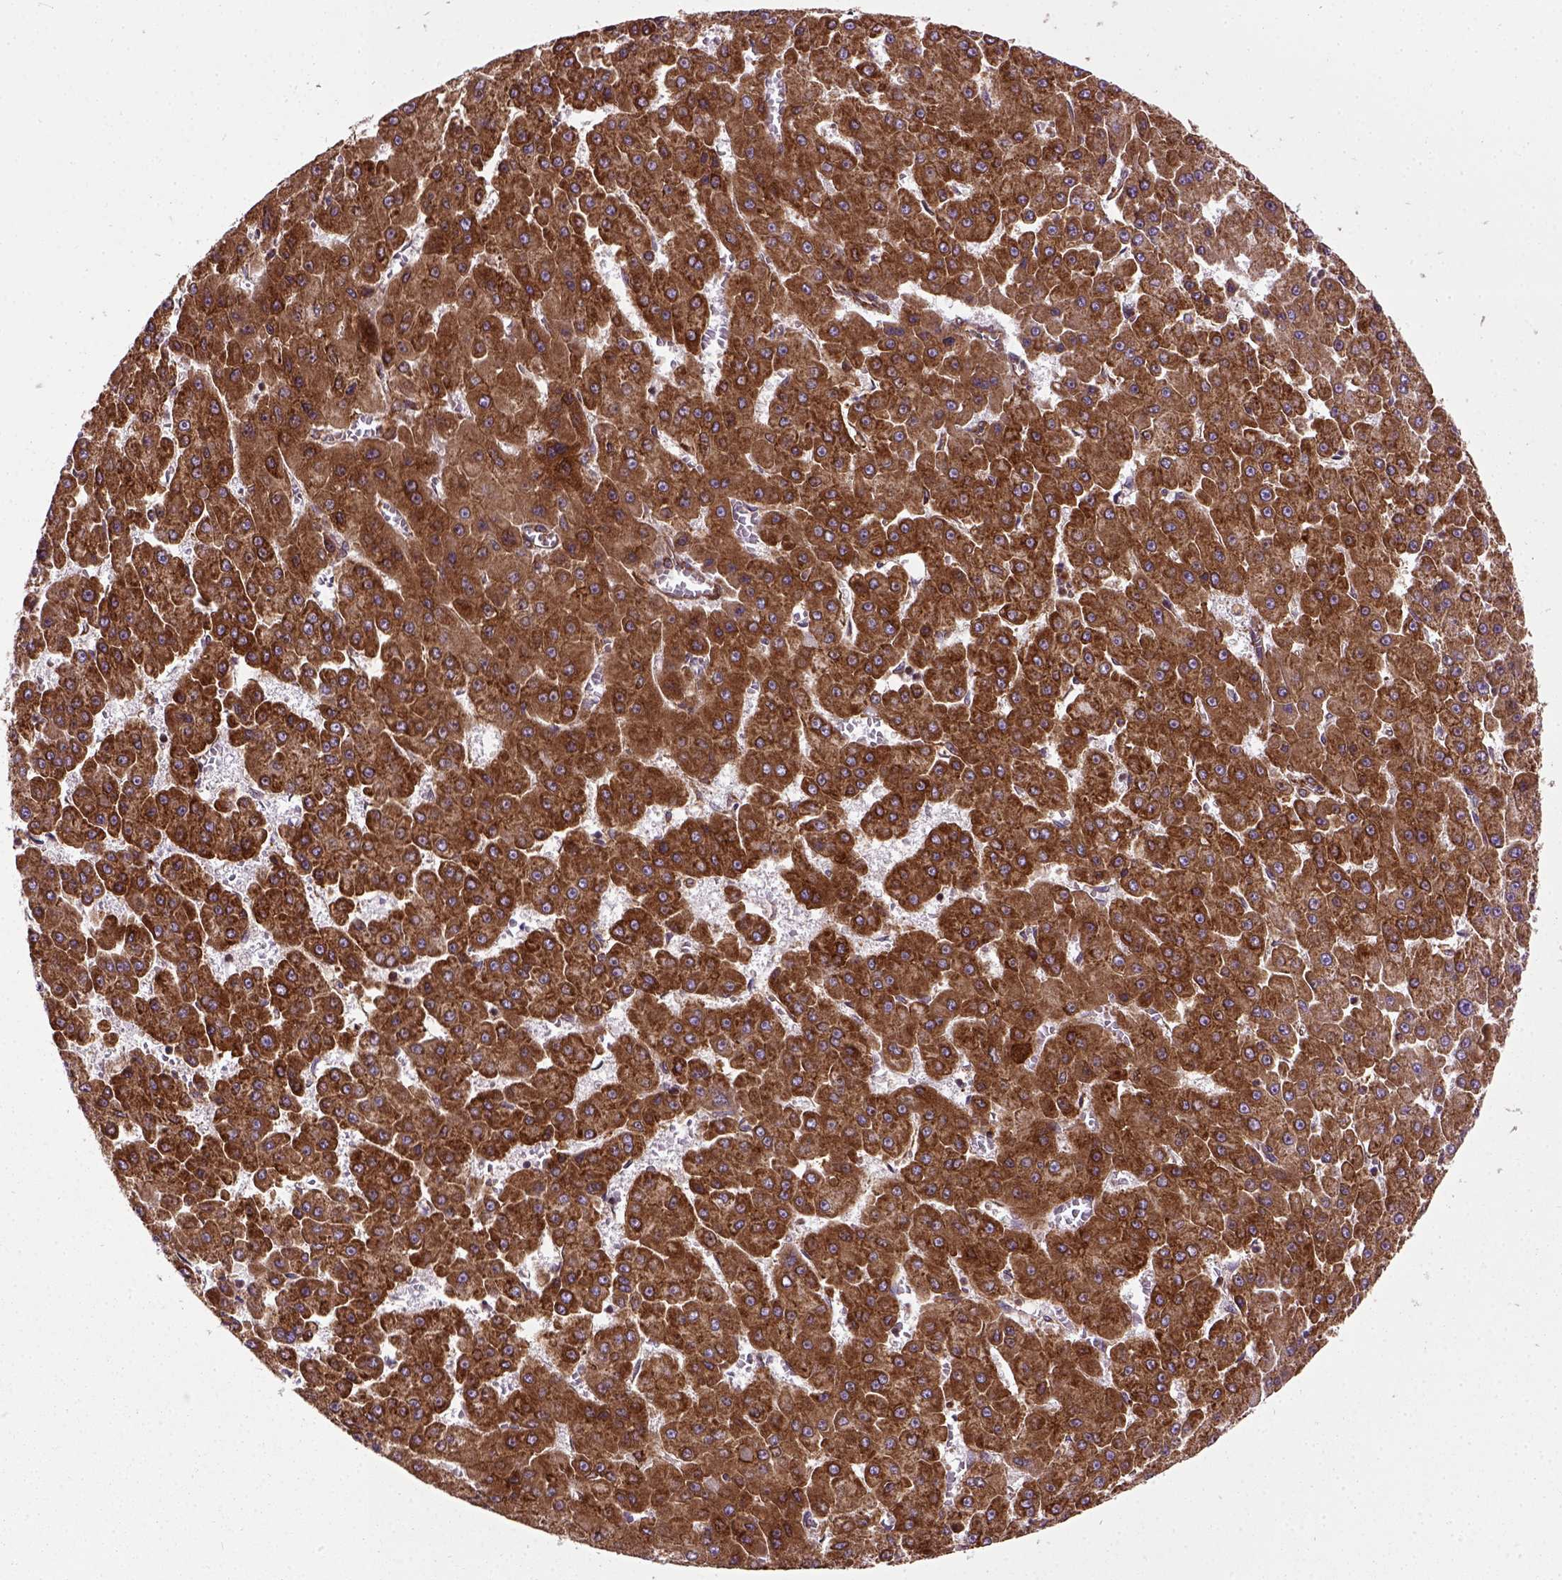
{"staining": {"intensity": "strong", "quantity": ">75%", "location": "cytoplasmic/membranous"}, "tissue": "liver cancer", "cell_type": "Tumor cells", "image_type": "cancer", "snomed": [{"axis": "morphology", "description": "Carcinoma, Hepatocellular, NOS"}, {"axis": "topography", "description": "Liver"}], "caption": "DAB (3,3'-diaminobenzidine) immunohistochemical staining of human hepatocellular carcinoma (liver) reveals strong cytoplasmic/membranous protein positivity in approximately >75% of tumor cells.", "gene": "CAPRIN1", "patient": {"sex": "male", "age": 78}}